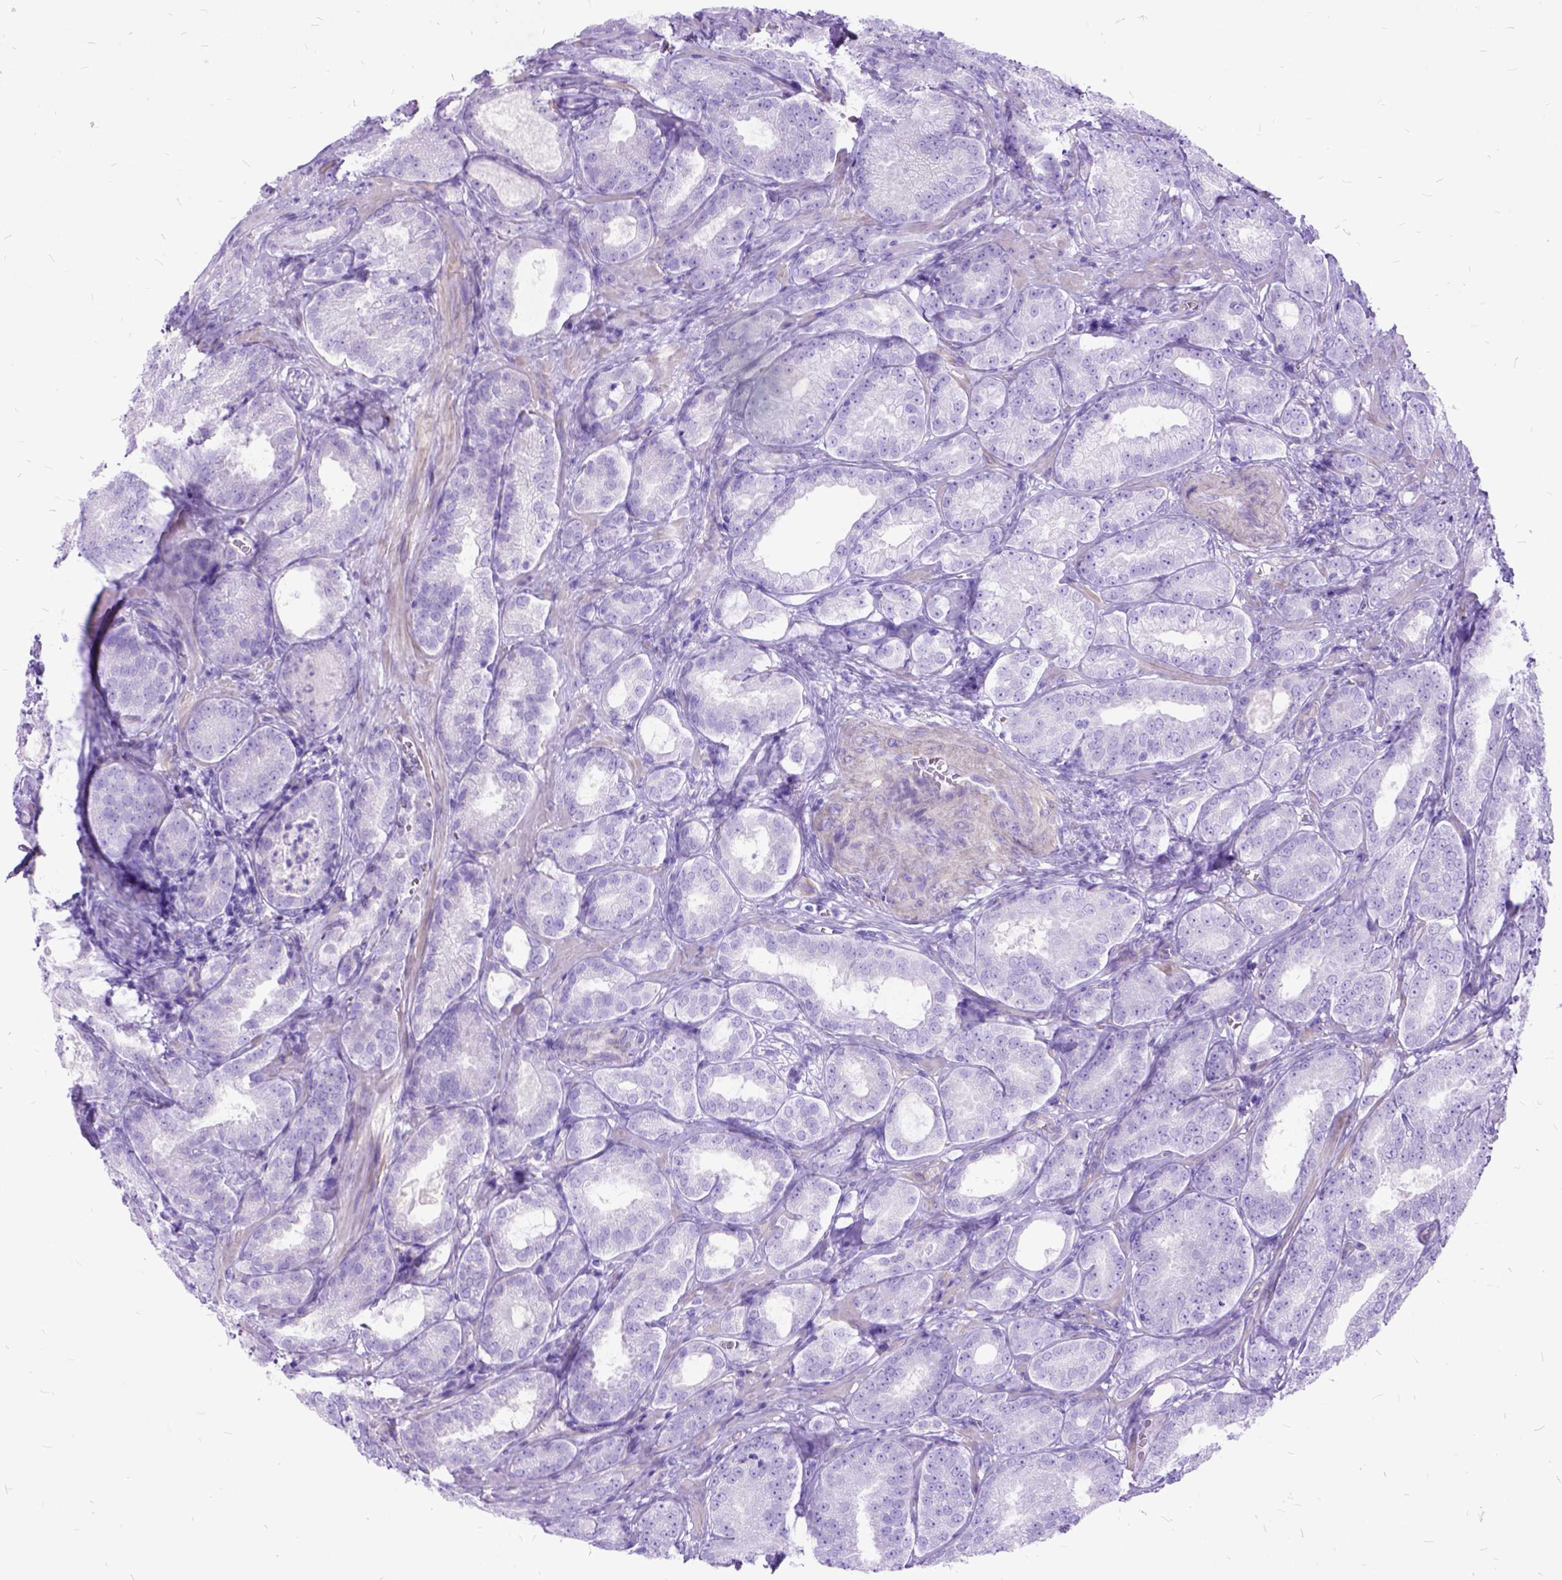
{"staining": {"intensity": "negative", "quantity": "none", "location": "none"}, "tissue": "prostate cancer", "cell_type": "Tumor cells", "image_type": "cancer", "snomed": [{"axis": "morphology", "description": "Adenocarcinoma, High grade"}, {"axis": "topography", "description": "Prostate"}], "caption": "Protein analysis of prostate cancer reveals no significant positivity in tumor cells.", "gene": "ARL9", "patient": {"sex": "male", "age": 64}}